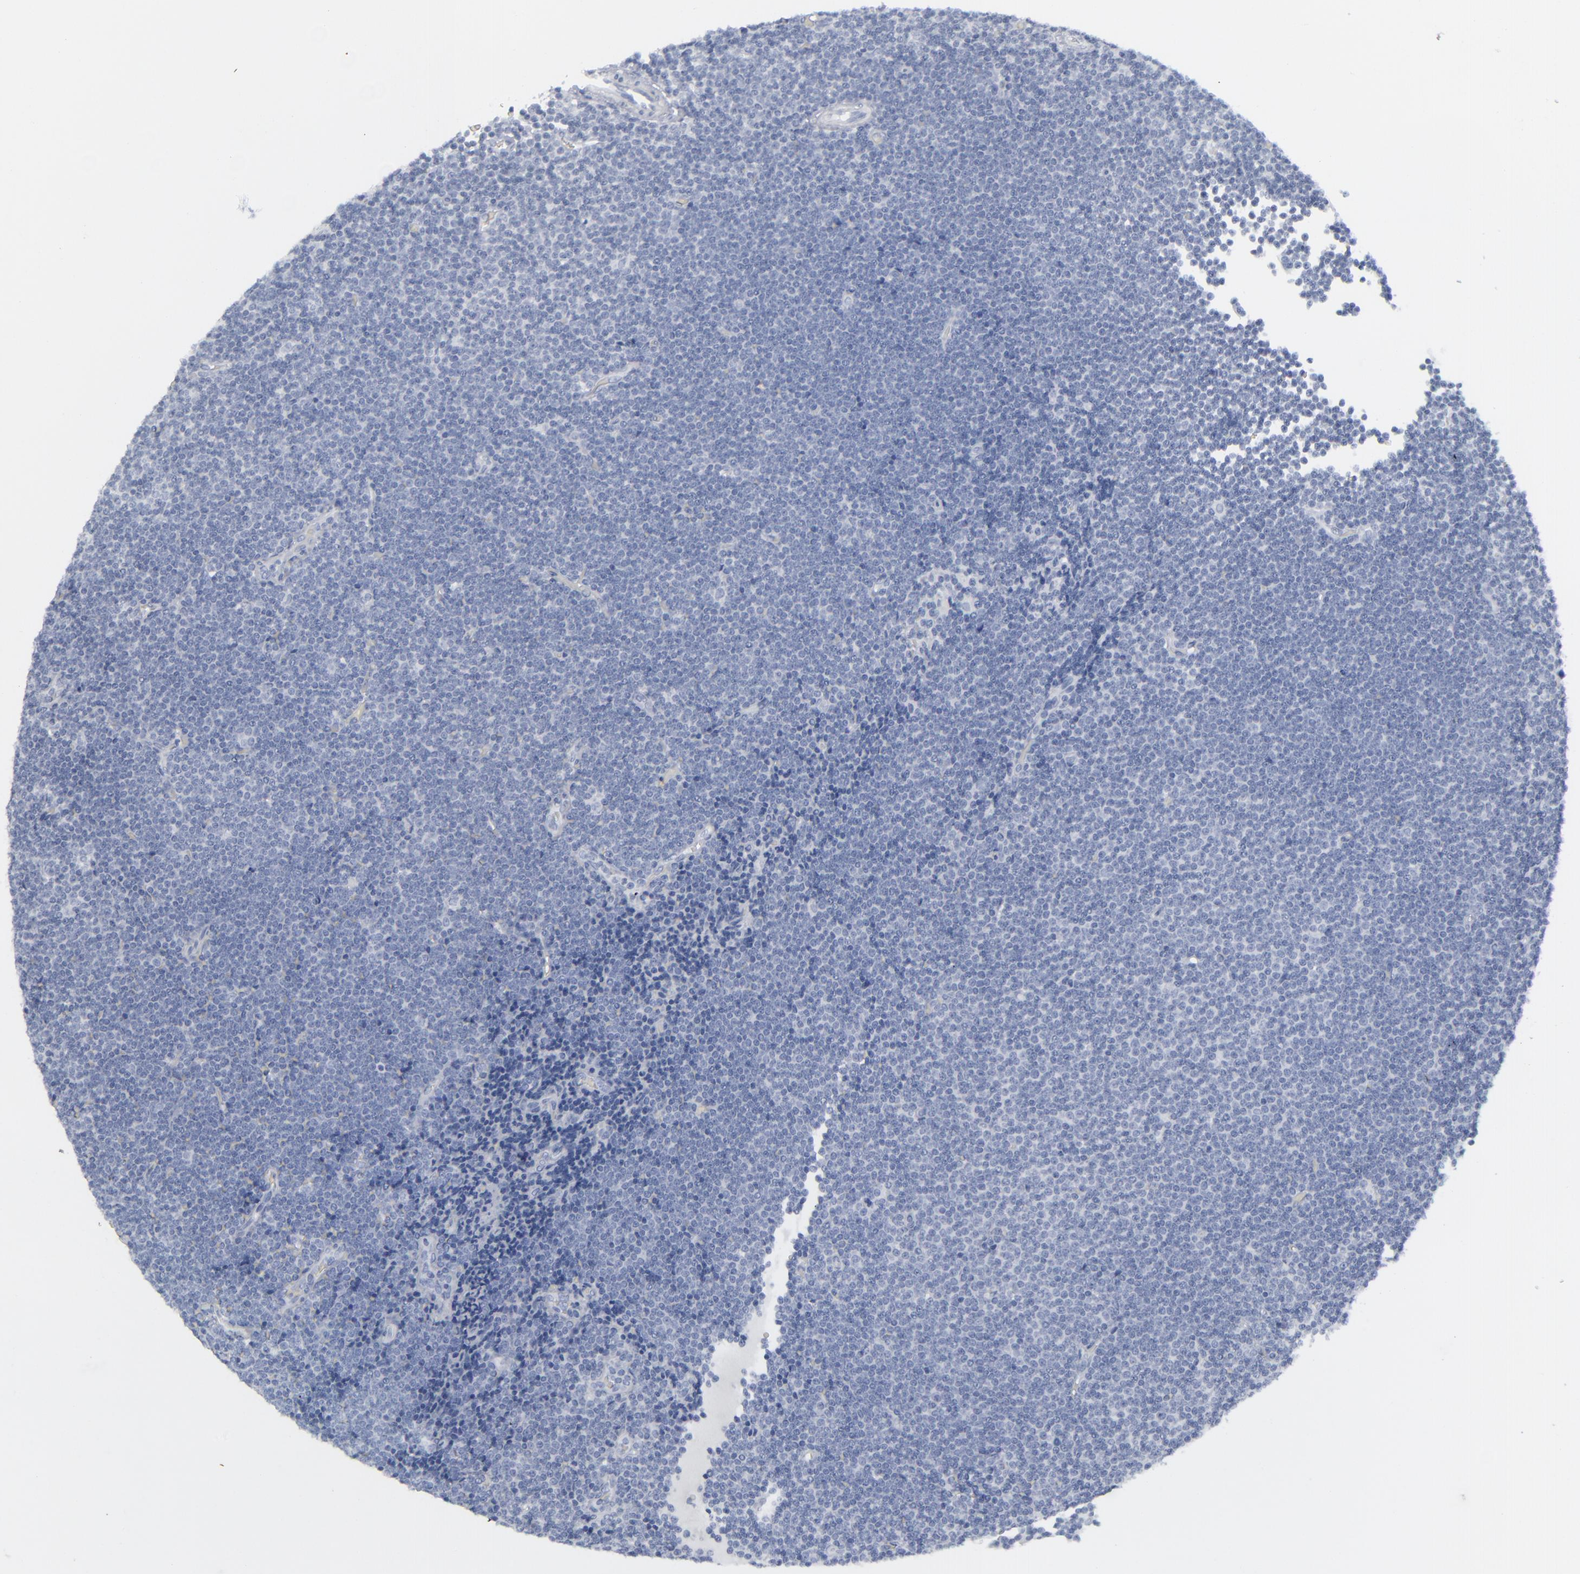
{"staining": {"intensity": "negative", "quantity": "none", "location": "none"}, "tissue": "lymphoma", "cell_type": "Tumor cells", "image_type": "cancer", "snomed": [{"axis": "morphology", "description": "Malignant lymphoma, non-Hodgkin's type, Low grade"}, {"axis": "topography", "description": "Lymph node"}], "caption": "Image shows no protein expression in tumor cells of malignant lymphoma, non-Hodgkin's type (low-grade) tissue.", "gene": "MSLN", "patient": {"sex": "female", "age": 73}}